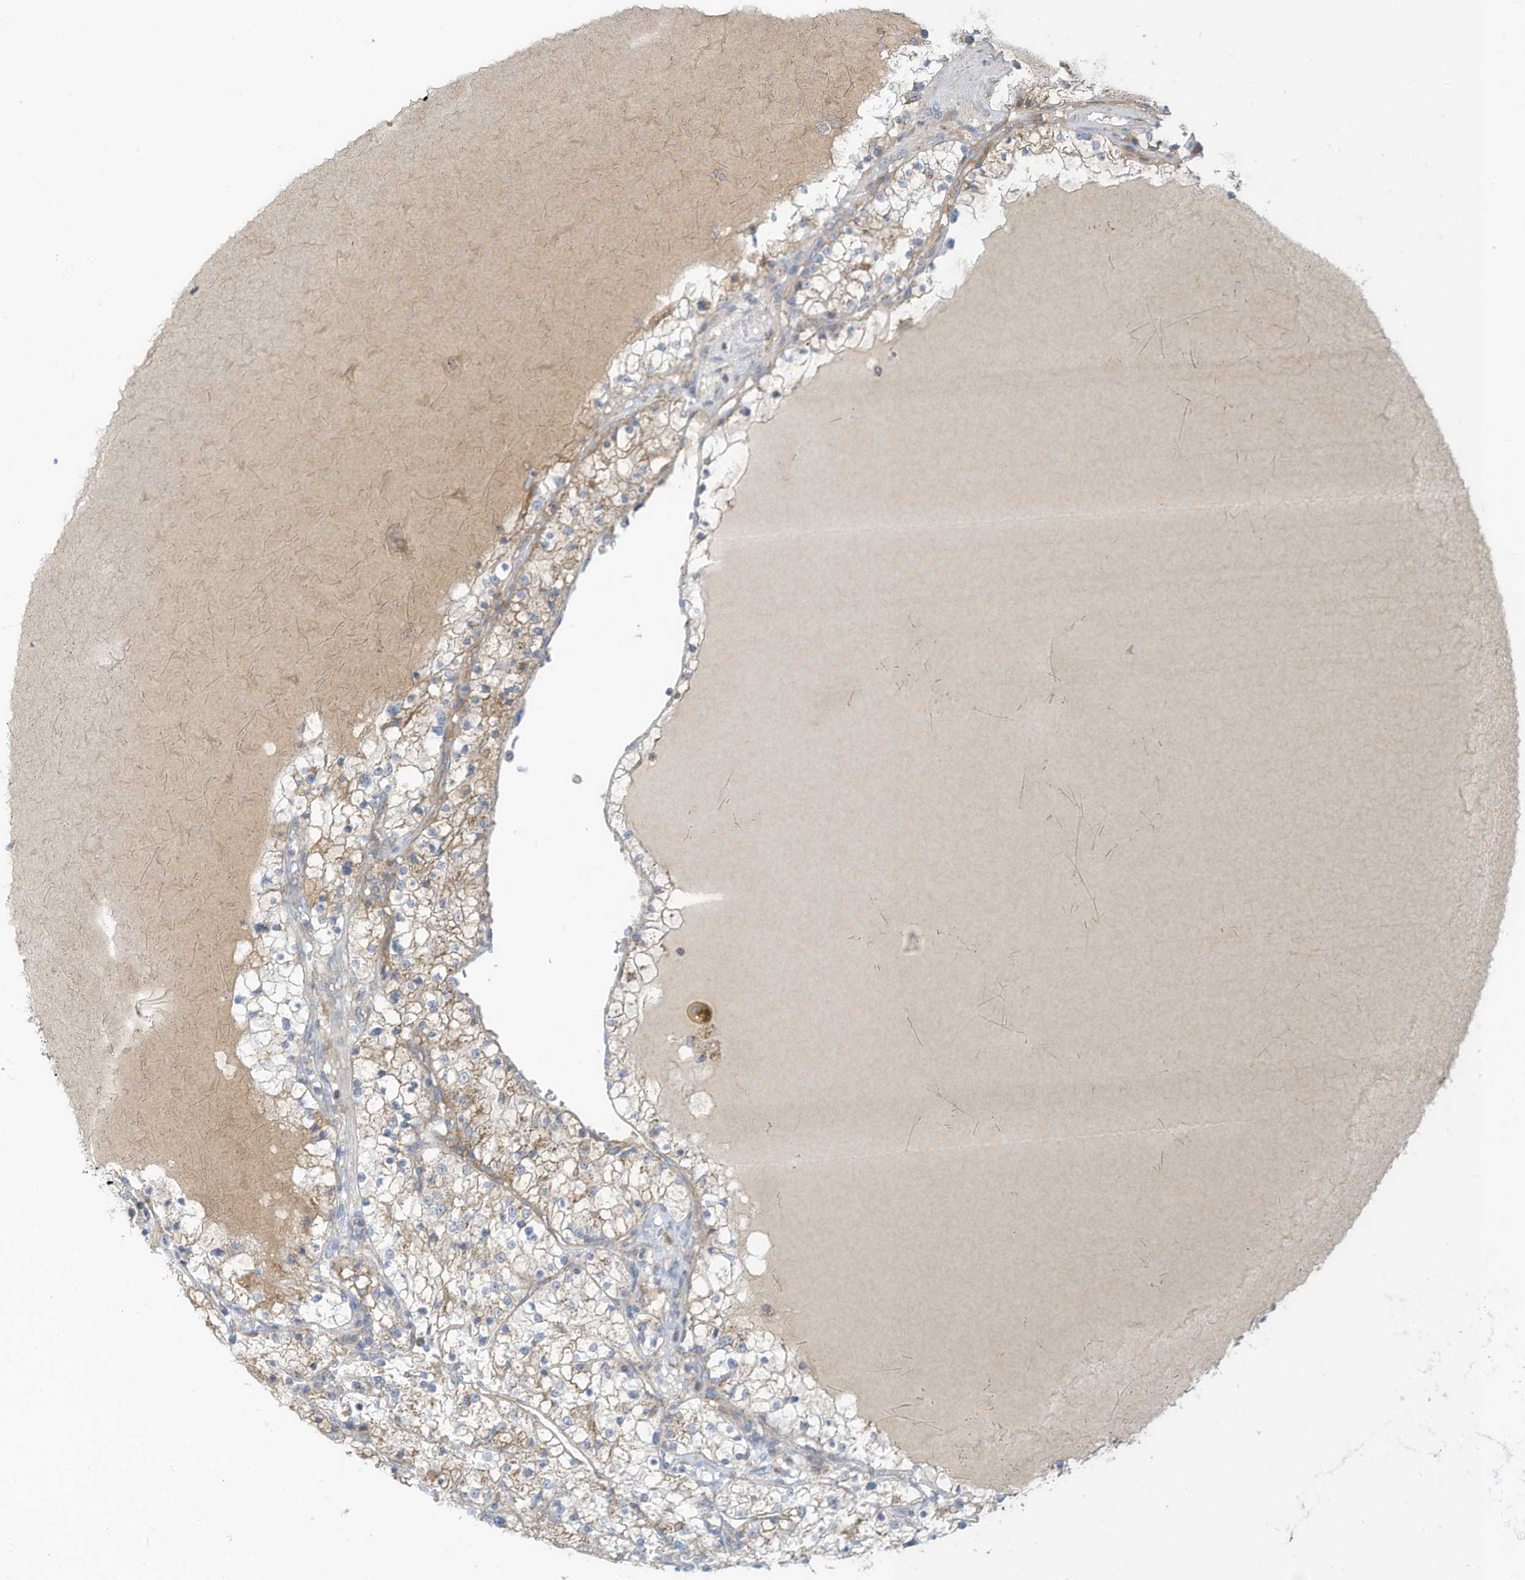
{"staining": {"intensity": "moderate", "quantity": "25%-75%", "location": "cytoplasmic/membranous"}, "tissue": "renal cancer", "cell_type": "Tumor cells", "image_type": "cancer", "snomed": [{"axis": "morphology", "description": "Normal tissue, NOS"}, {"axis": "morphology", "description": "Adenocarcinoma, NOS"}, {"axis": "topography", "description": "Kidney"}], "caption": "This is an image of immunohistochemistry staining of renal cancer (adenocarcinoma), which shows moderate expression in the cytoplasmic/membranous of tumor cells.", "gene": "NLN", "patient": {"sex": "male", "age": 68}}